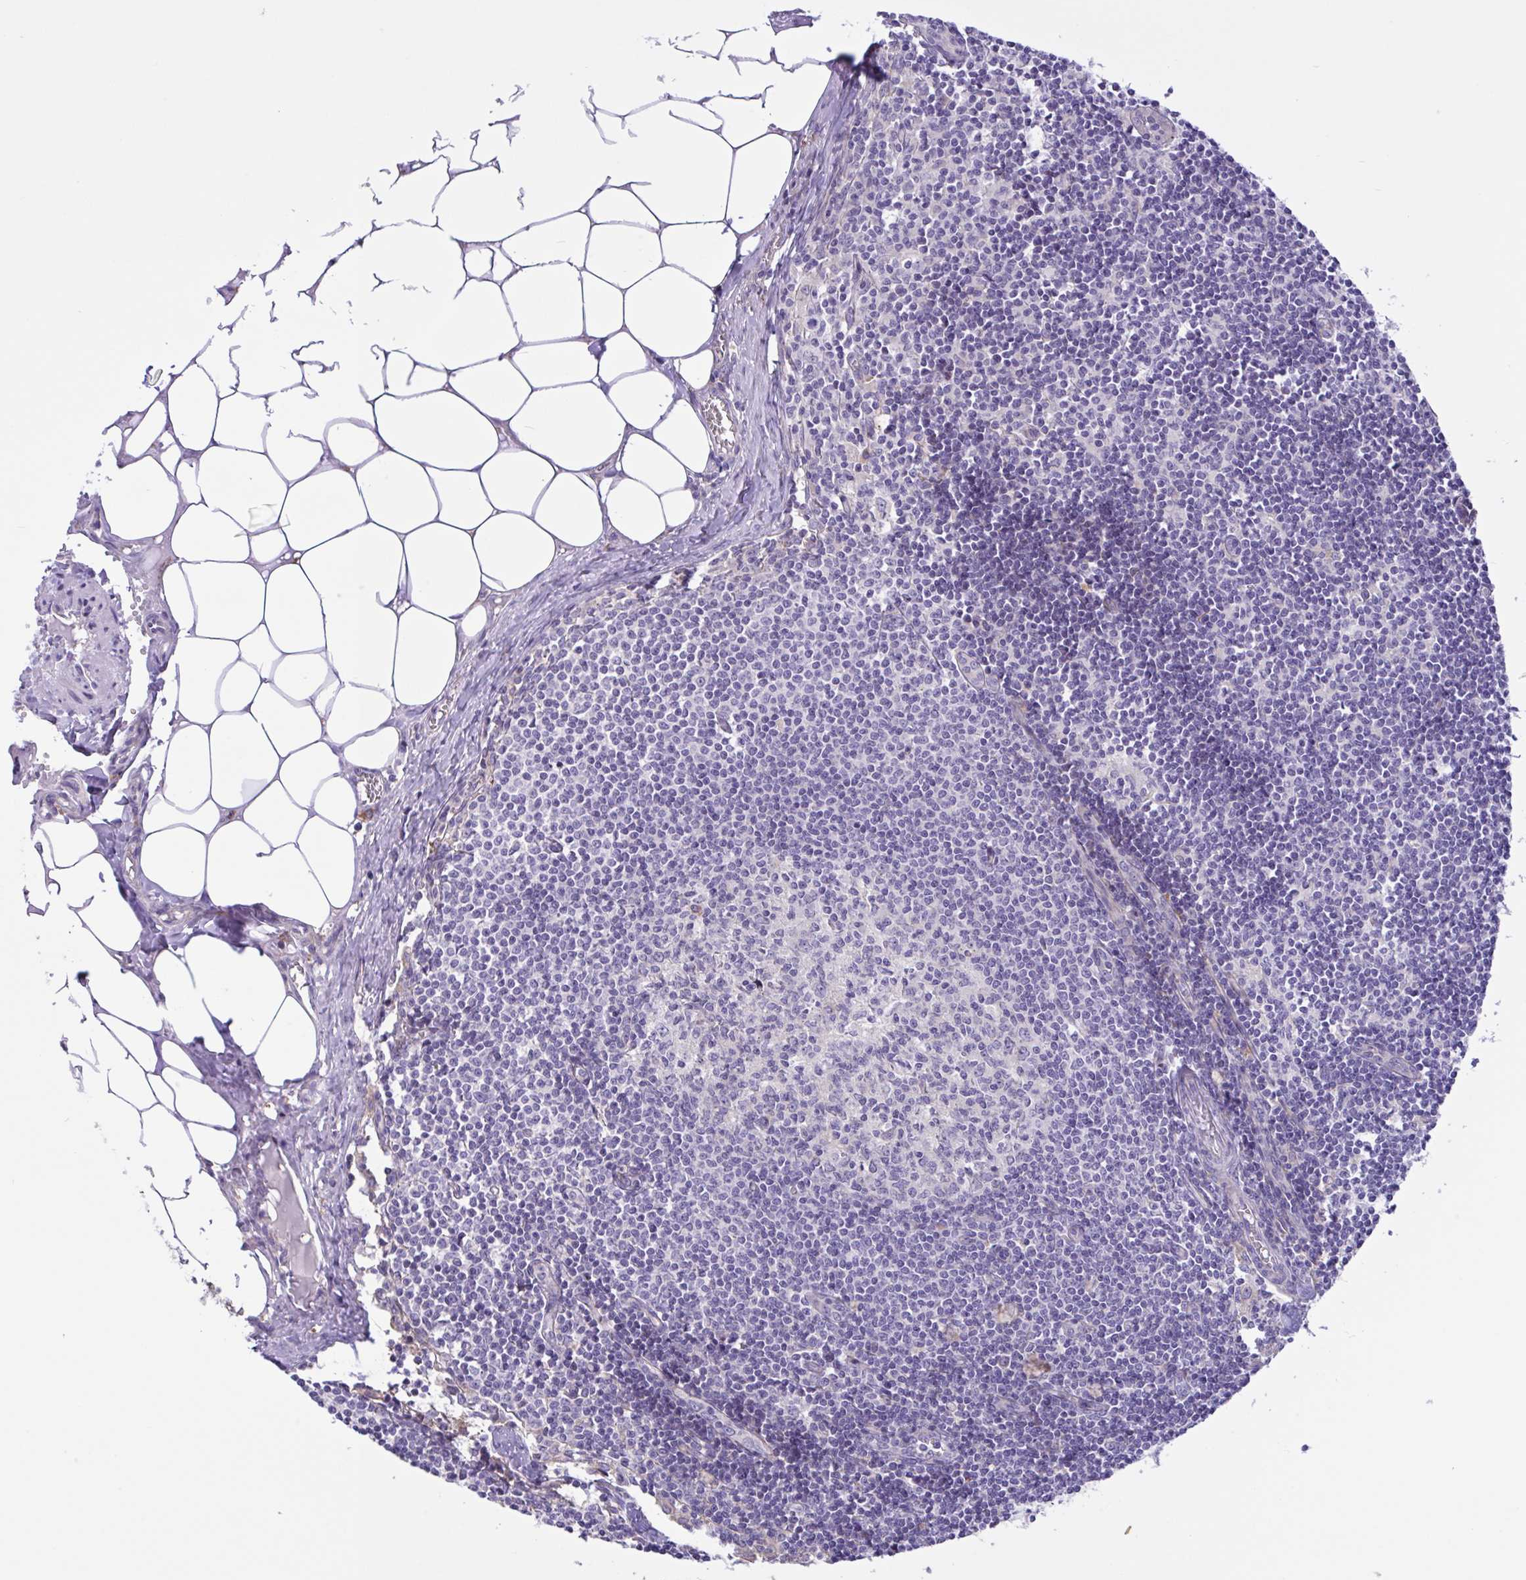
{"staining": {"intensity": "negative", "quantity": "none", "location": "none"}, "tissue": "lymph node", "cell_type": "Germinal center cells", "image_type": "normal", "snomed": [{"axis": "morphology", "description": "Normal tissue, NOS"}, {"axis": "topography", "description": "Lymph node"}], "caption": "High magnification brightfield microscopy of normal lymph node stained with DAB (3,3'-diaminobenzidine) (brown) and counterstained with hematoxylin (blue): germinal center cells show no significant positivity.", "gene": "DSC3", "patient": {"sex": "female", "age": 31}}